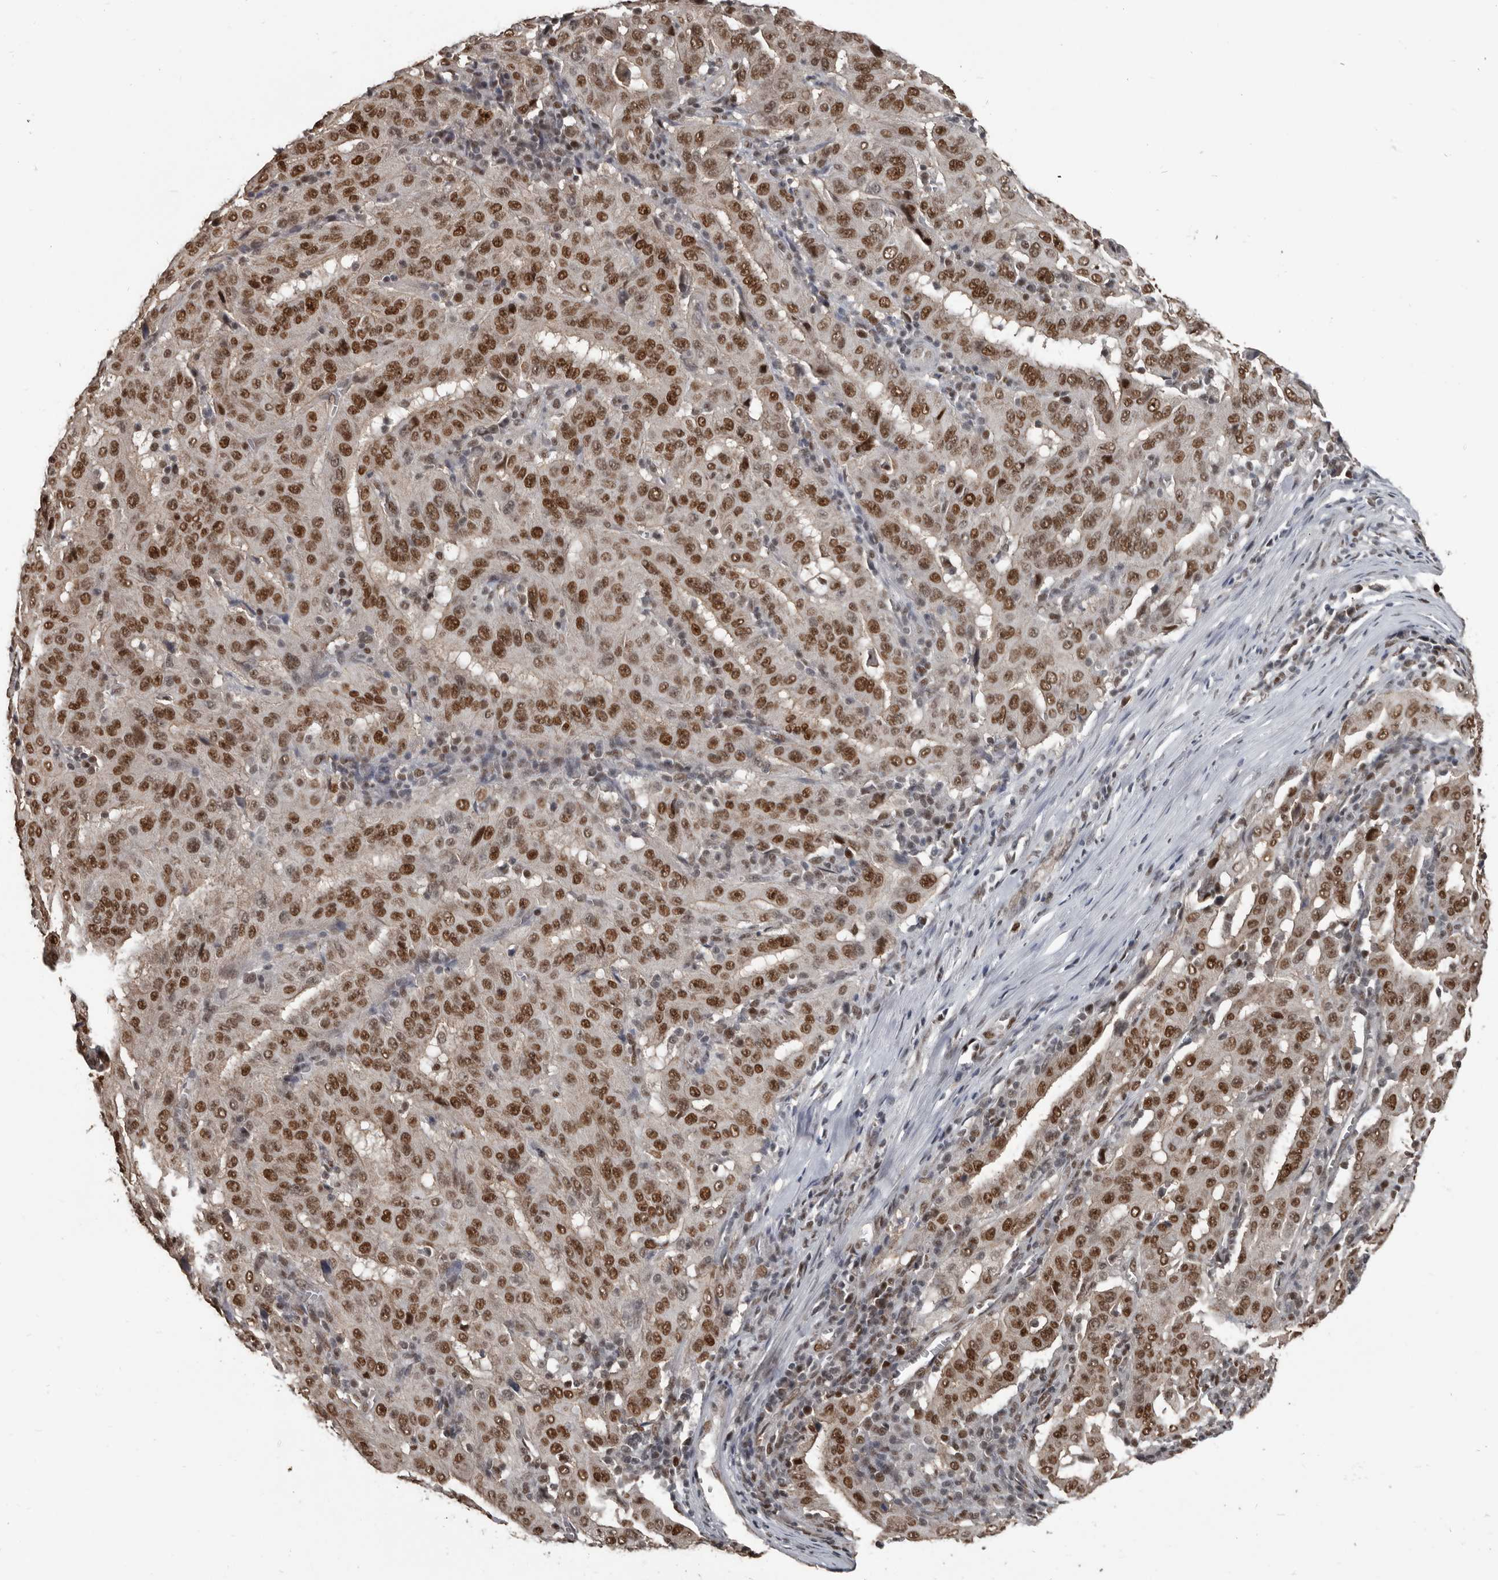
{"staining": {"intensity": "strong", "quantity": ">75%", "location": "nuclear"}, "tissue": "pancreatic cancer", "cell_type": "Tumor cells", "image_type": "cancer", "snomed": [{"axis": "morphology", "description": "Adenocarcinoma, NOS"}, {"axis": "topography", "description": "Pancreas"}], "caption": "About >75% of tumor cells in human pancreatic adenocarcinoma exhibit strong nuclear protein expression as visualized by brown immunohistochemical staining.", "gene": "CHD1L", "patient": {"sex": "male", "age": 63}}